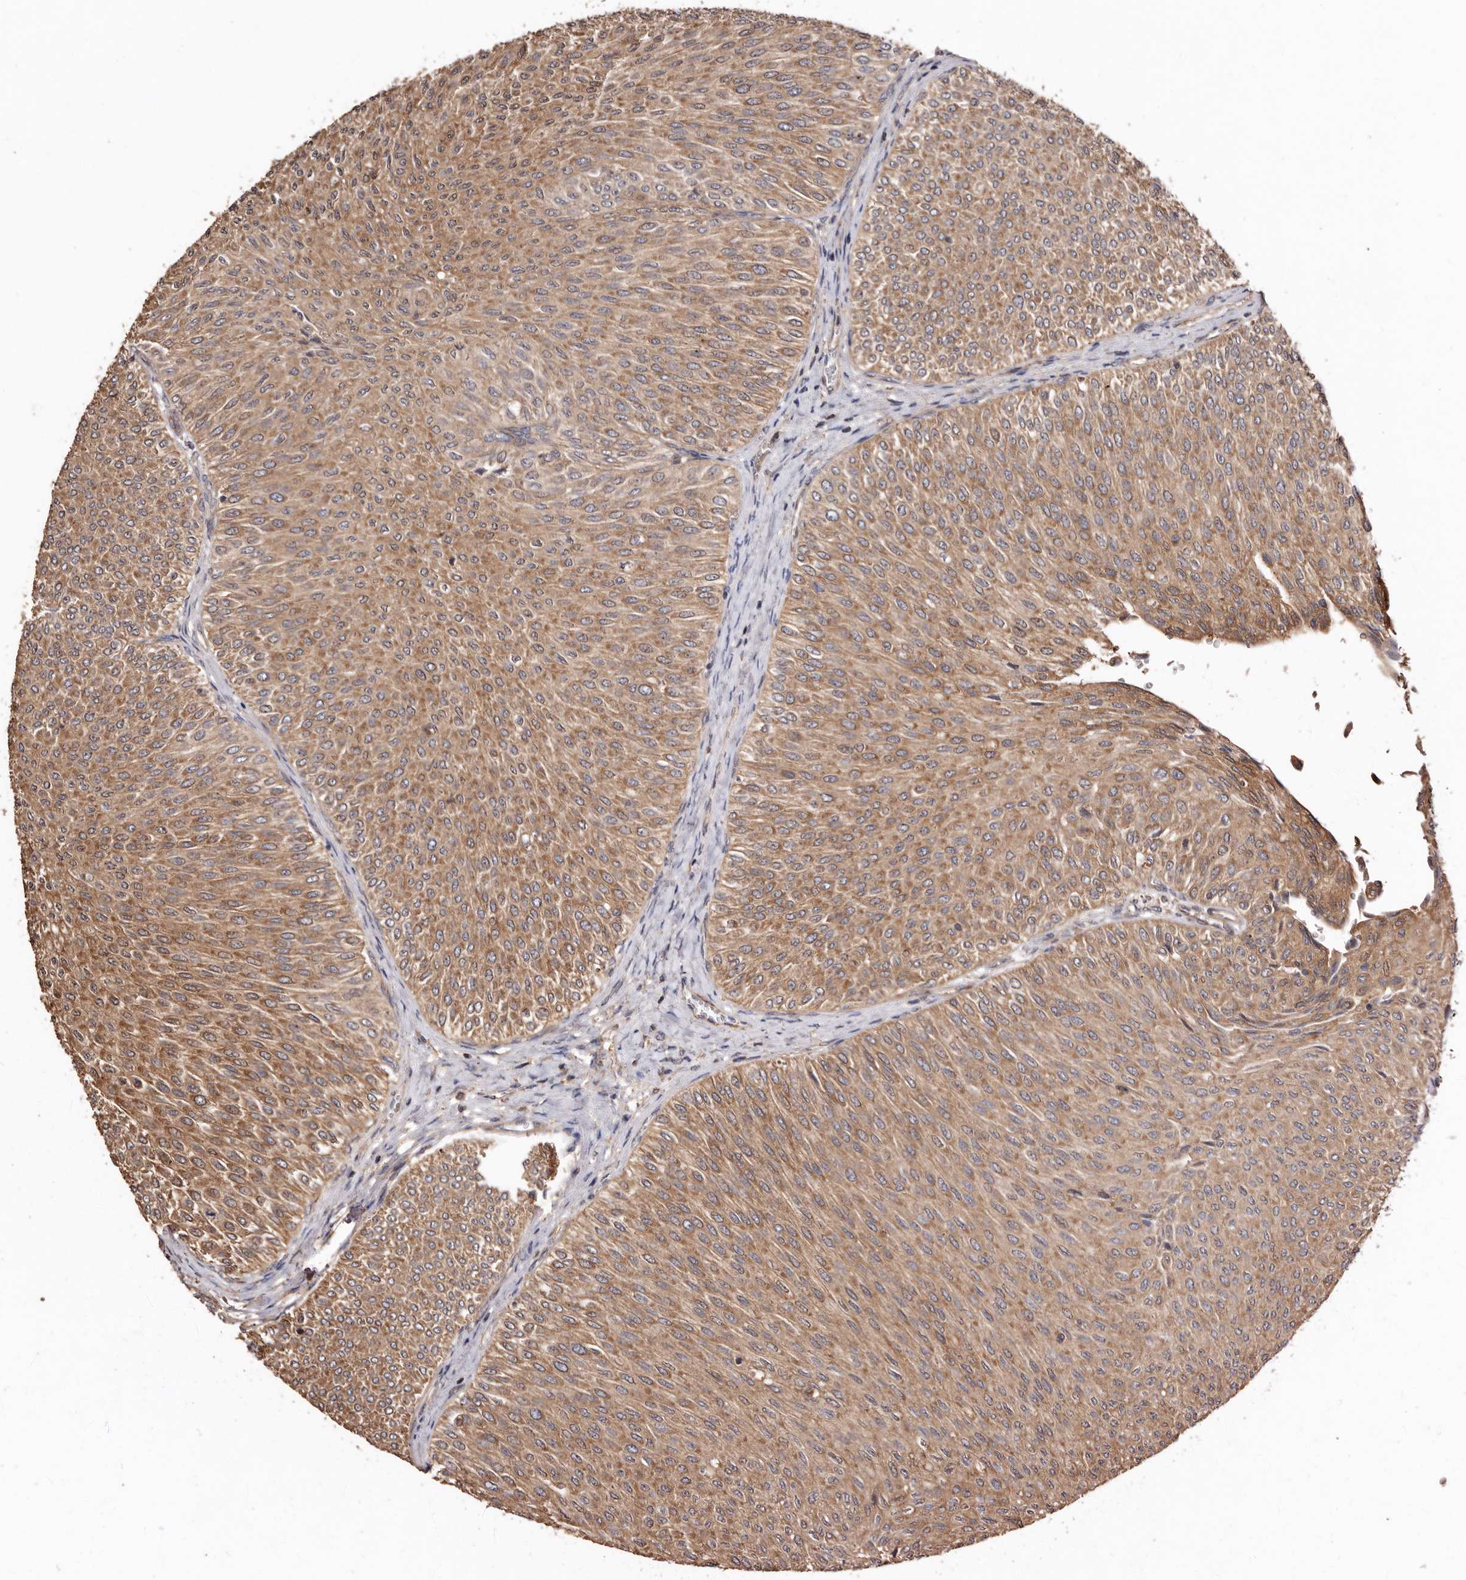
{"staining": {"intensity": "moderate", "quantity": ">75%", "location": "cytoplasmic/membranous"}, "tissue": "urothelial cancer", "cell_type": "Tumor cells", "image_type": "cancer", "snomed": [{"axis": "morphology", "description": "Urothelial carcinoma, Low grade"}, {"axis": "topography", "description": "Urinary bladder"}], "caption": "Immunohistochemistry (IHC) (DAB (3,3'-diaminobenzidine)) staining of urothelial cancer demonstrates moderate cytoplasmic/membranous protein positivity in about >75% of tumor cells. Using DAB (3,3'-diaminobenzidine) (brown) and hematoxylin (blue) stains, captured at high magnification using brightfield microscopy.", "gene": "COQ8B", "patient": {"sex": "male", "age": 78}}